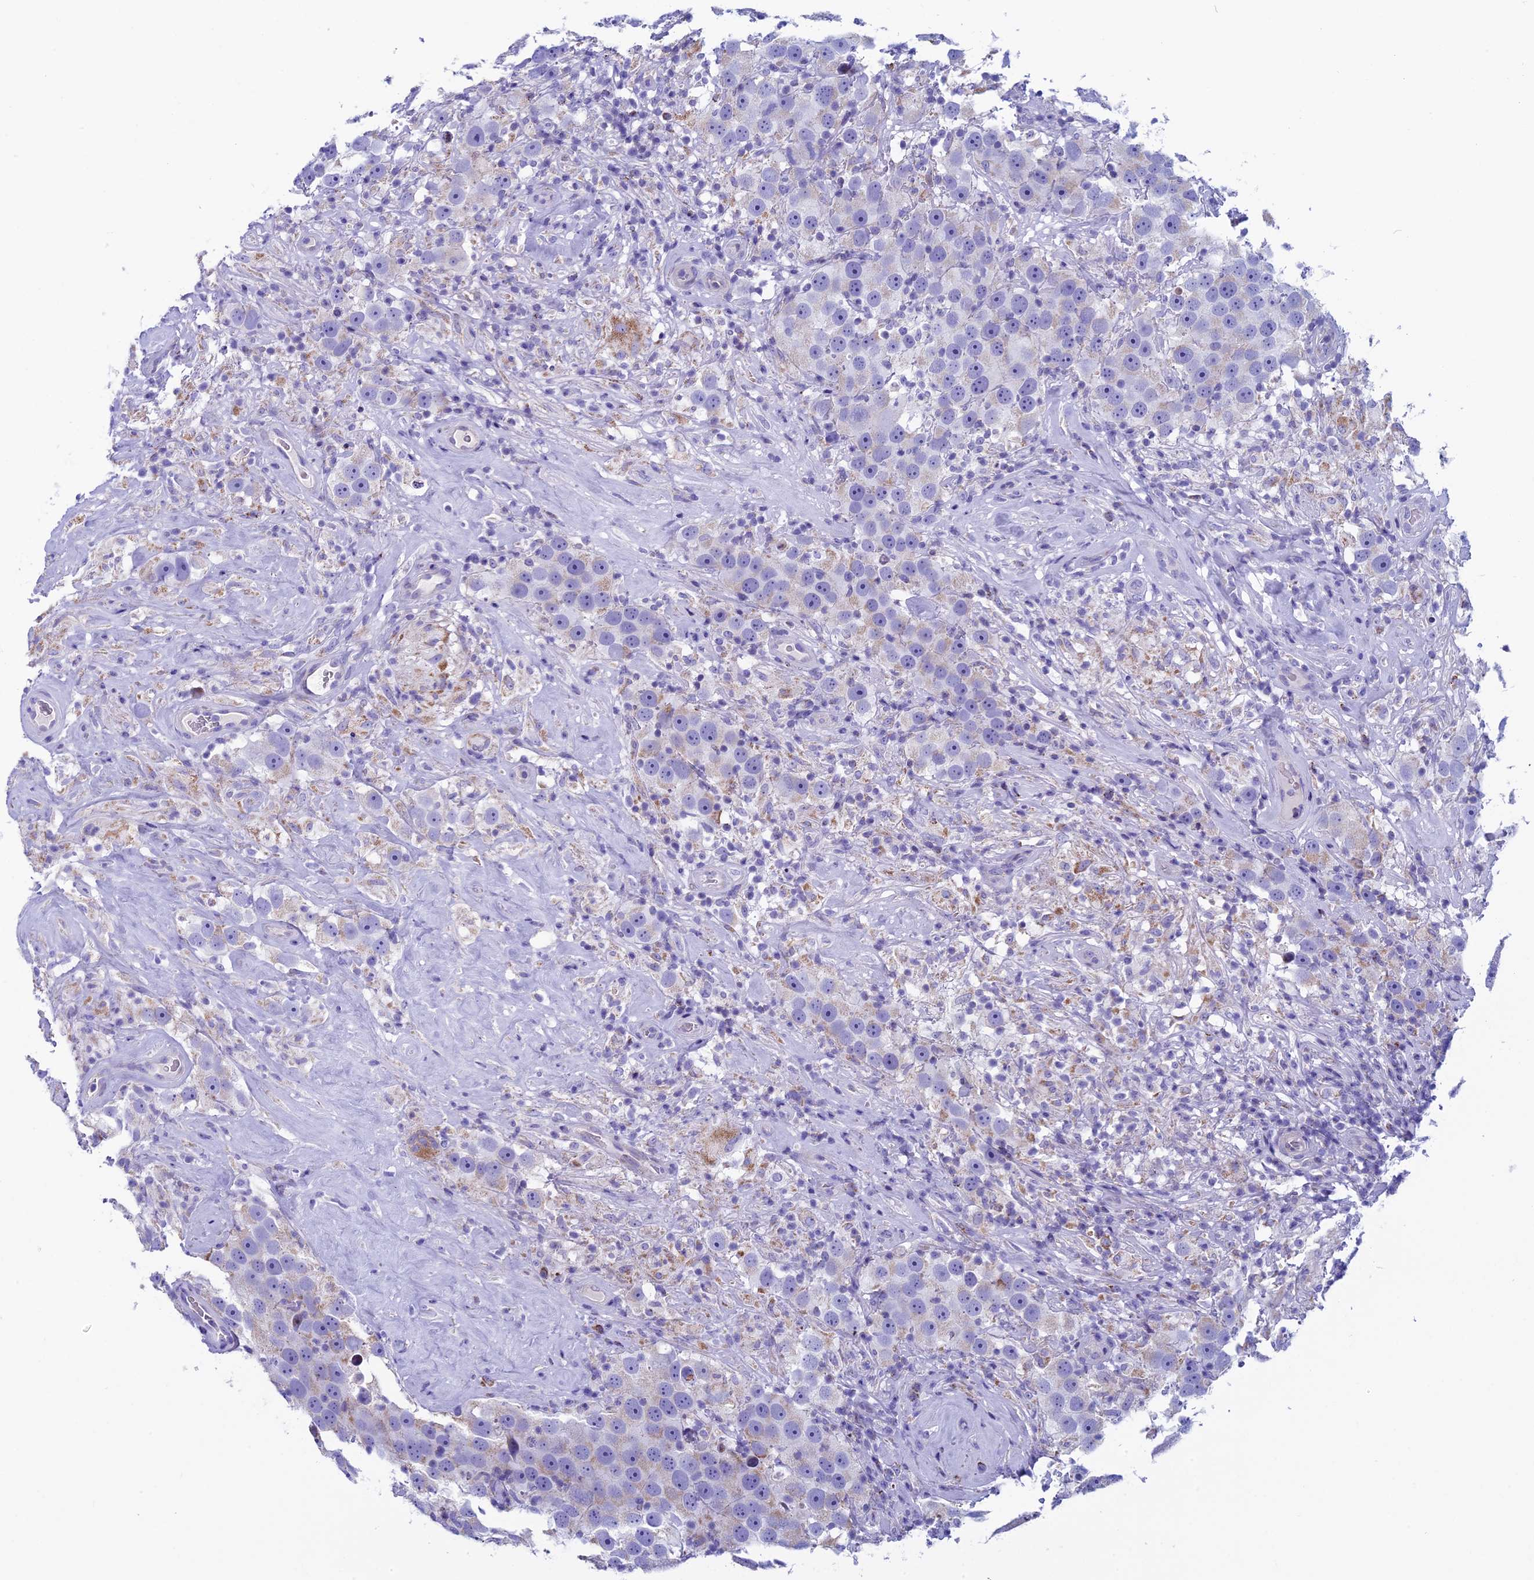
{"staining": {"intensity": "weak", "quantity": "<25%", "location": "cytoplasmic/membranous"}, "tissue": "testis cancer", "cell_type": "Tumor cells", "image_type": "cancer", "snomed": [{"axis": "morphology", "description": "Seminoma, NOS"}, {"axis": "topography", "description": "Testis"}], "caption": "Histopathology image shows no protein staining in tumor cells of seminoma (testis) tissue. Brightfield microscopy of immunohistochemistry (IHC) stained with DAB (brown) and hematoxylin (blue), captured at high magnification.", "gene": "ZNF563", "patient": {"sex": "male", "age": 49}}